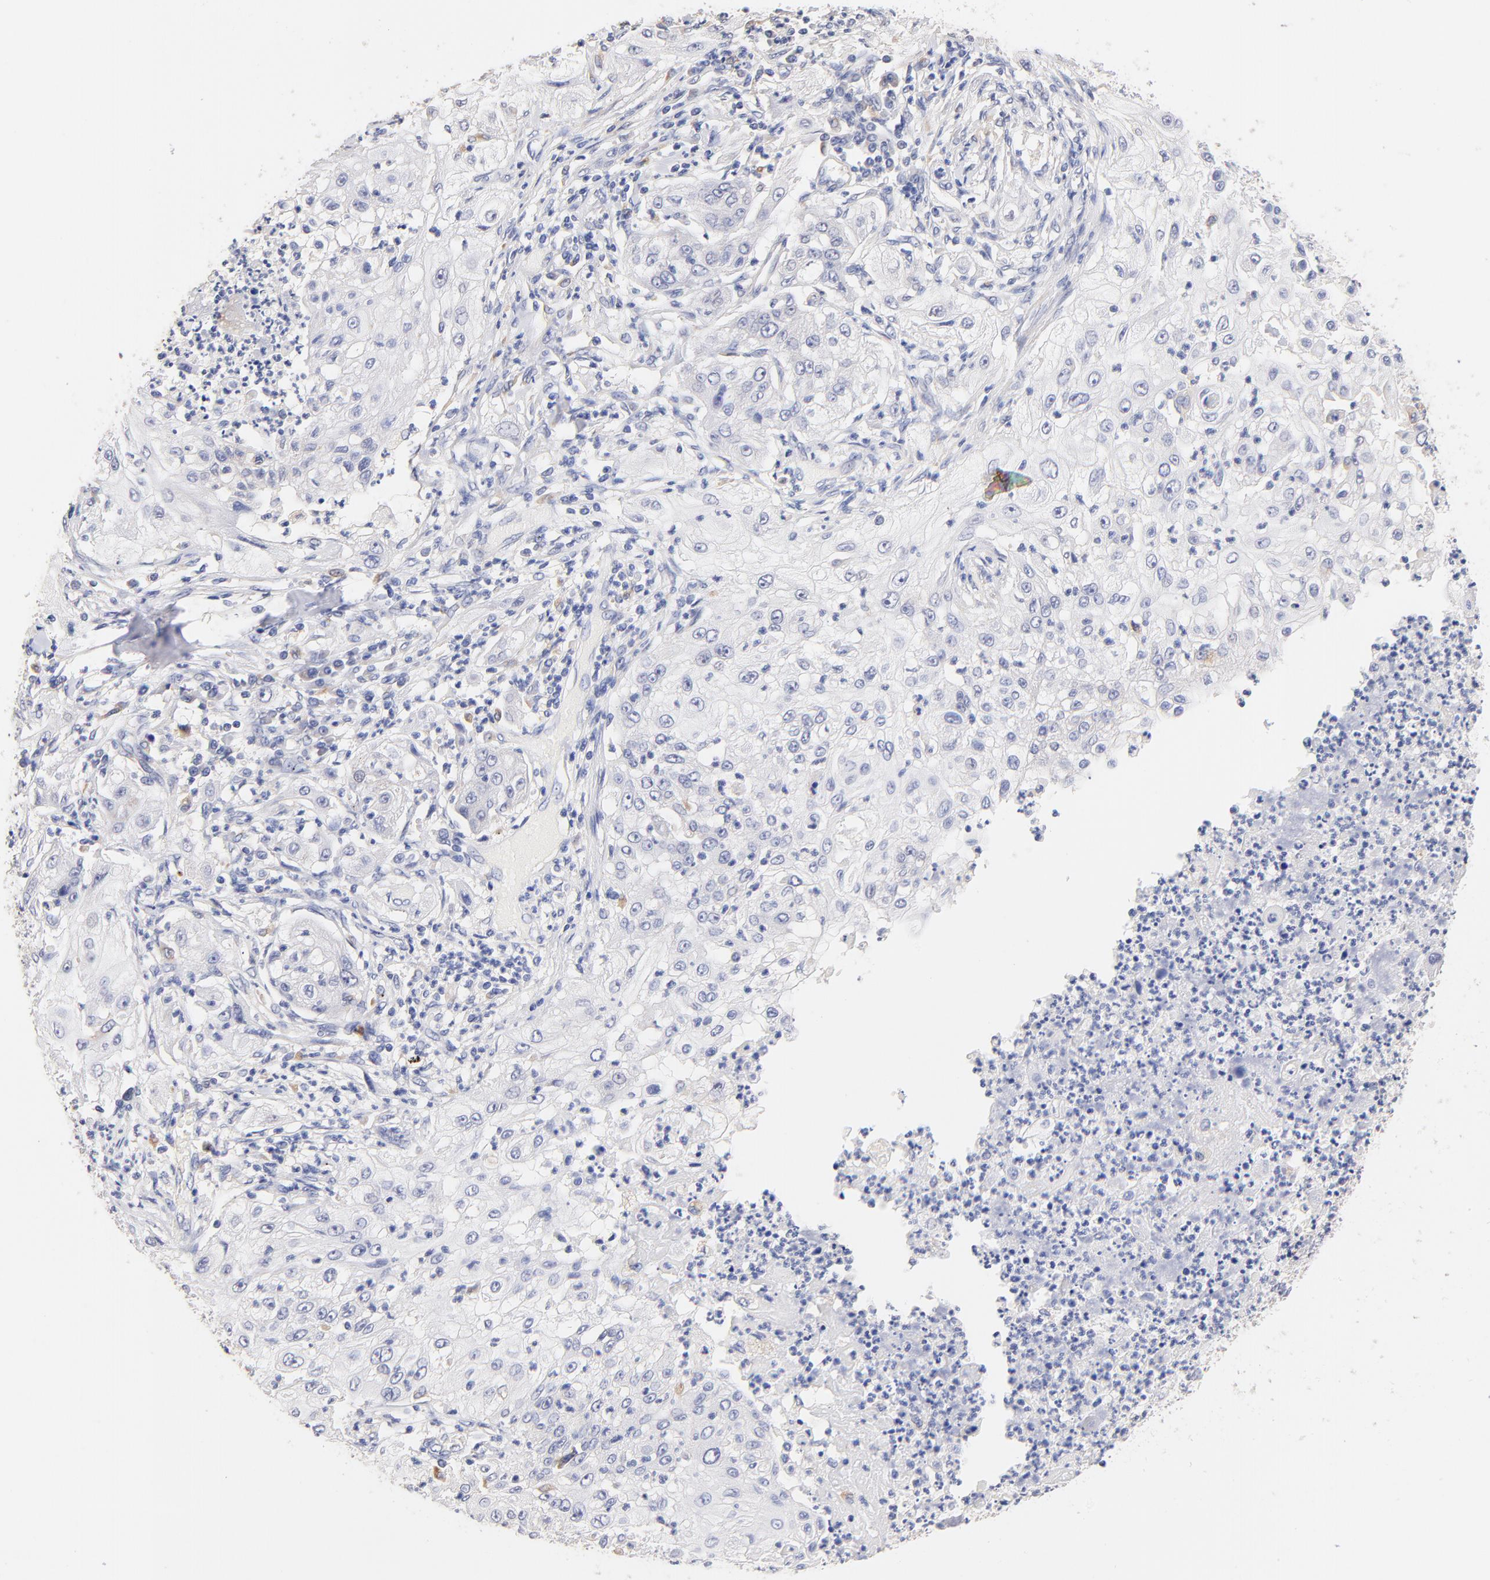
{"staining": {"intensity": "negative", "quantity": "none", "location": "none"}, "tissue": "lung cancer", "cell_type": "Tumor cells", "image_type": "cancer", "snomed": [{"axis": "morphology", "description": "Inflammation, NOS"}, {"axis": "morphology", "description": "Squamous cell carcinoma, NOS"}, {"axis": "topography", "description": "Lymph node"}, {"axis": "topography", "description": "Soft tissue"}, {"axis": "topography", "description": "Lung"}], "caption": "This is a micrograph of immunohistochemistry staining of lung squamous cell carcinoma, which shows no positivity in tumor cells.", "gene": "RIBC2", "patient": {"sex": "male", "age": 66}}